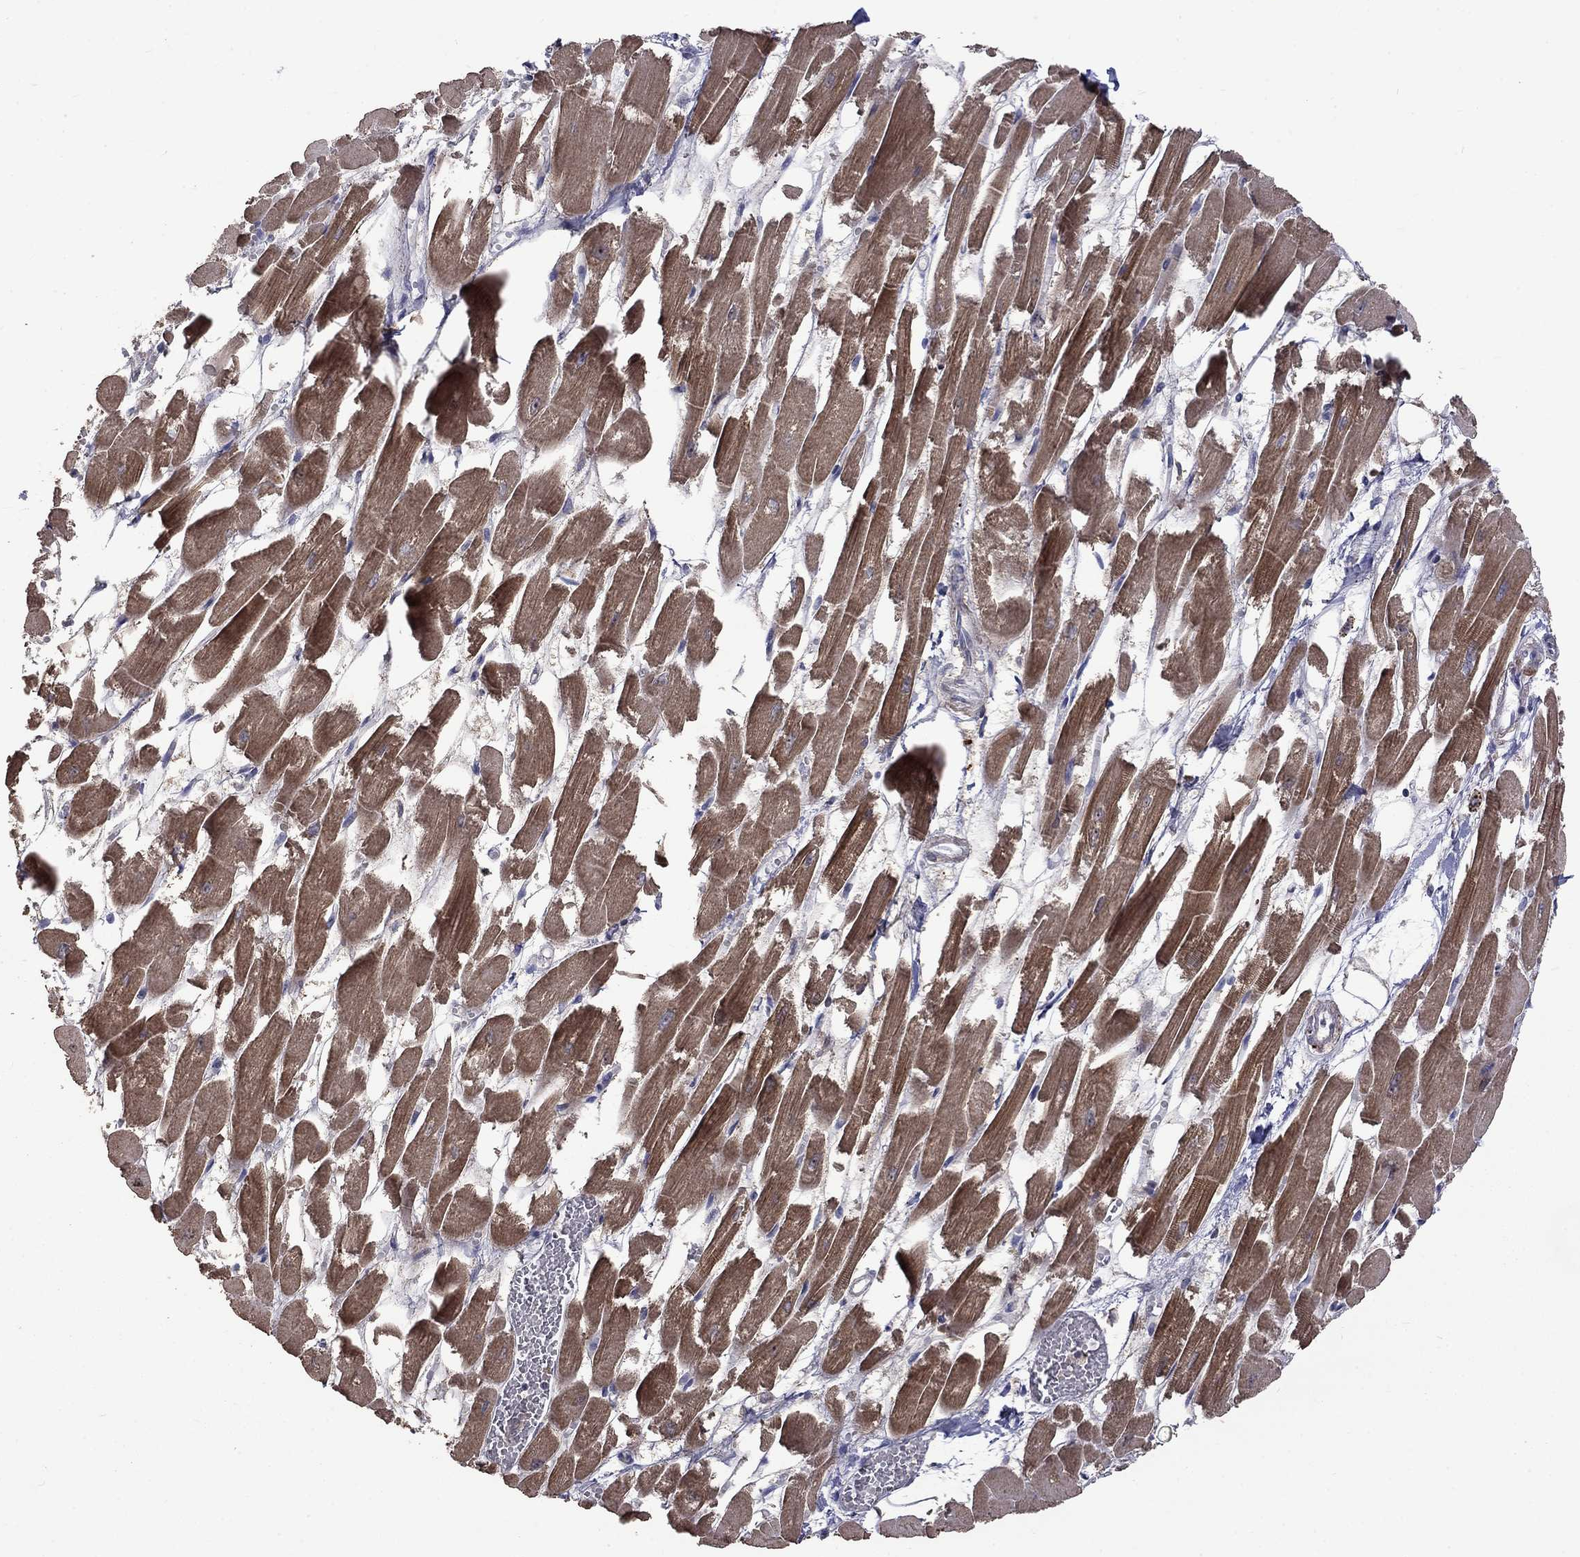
{"staining": {"intensity": "moderate", "quantity": ">75%", "location": "cytoplasmic/membranous"}, "tissue": "heart muscle", "cell_type": "Cardiomyocytes", "image_type": "normal", "snomed": [{"axis": "morphology", "description": "Normal tissue, NOS"}, {"axis": "topography", "description": "Heart"}], "caption": "Protein staining shows moderate cytoplasmic/membranous positivity in about >75% of cardiomyocytes in benign heart muscle.", "gene": "SLC39A14", "patient": {"sex": "female", "age": 52}}